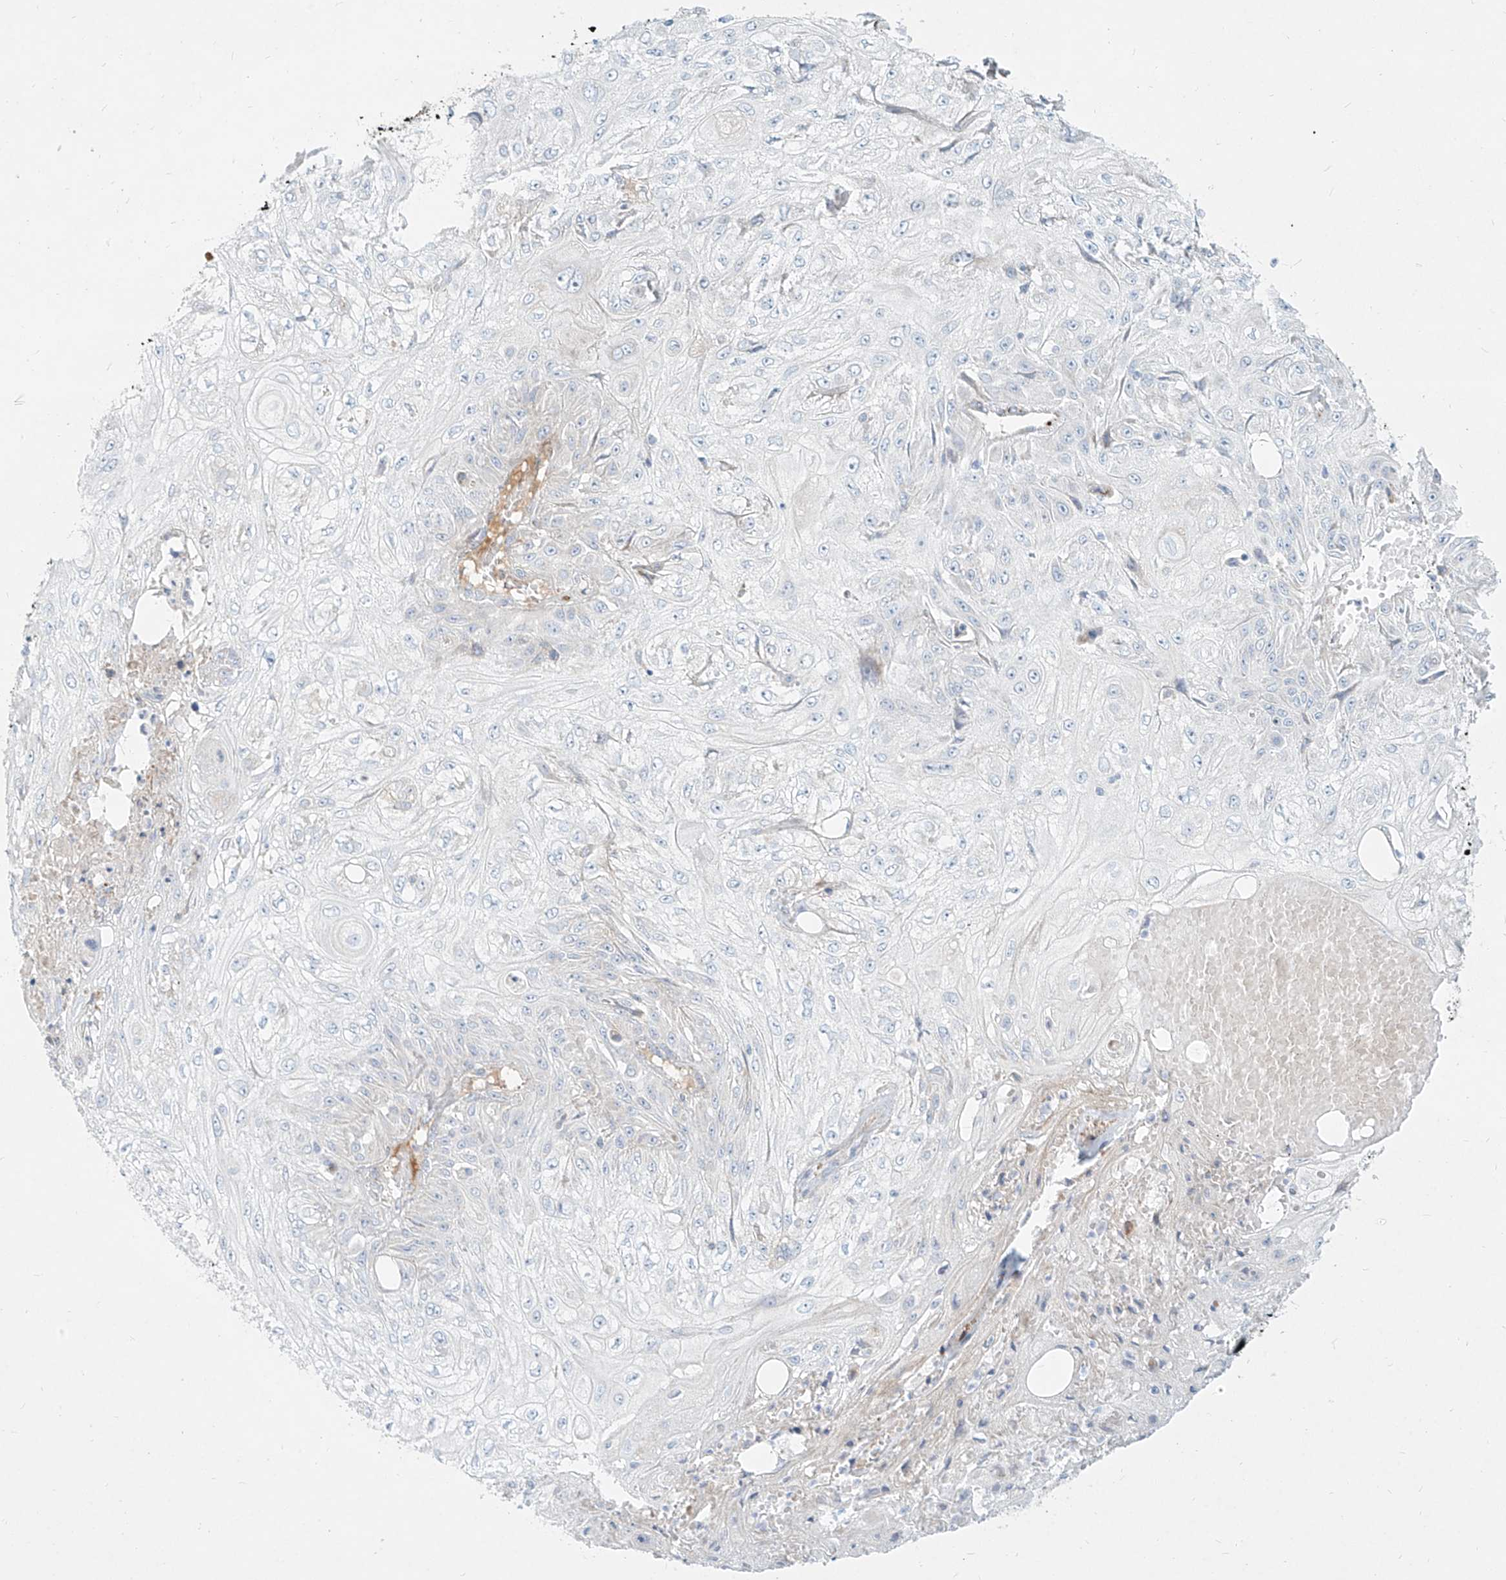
{"staining": {"intensity": "negative", "quantity": "none", "location": "none"}, "tissue": "skin cancer", "cell_type": "Tumor cells", "image_type": "cancer", "snomed": [{"axis": "morphology", "description": "Squamous cell carcinoma, NOS"}, {"axis": "morphology", "description": "Squamous cell carcinoma, metastatic, NOS"}, {"axis": "topography", "description": "Skin"}, {"axis": "topography", "description": "Lymph node"}], "caption": "A high-resolution micrograph shows immunohistochemistry staining of skin metastatic squamous cell carcinoma, which exhibits no significant staining in tumor cells.", "gene": "MTX2", "patient": {"sex": "male", "age": 75}}